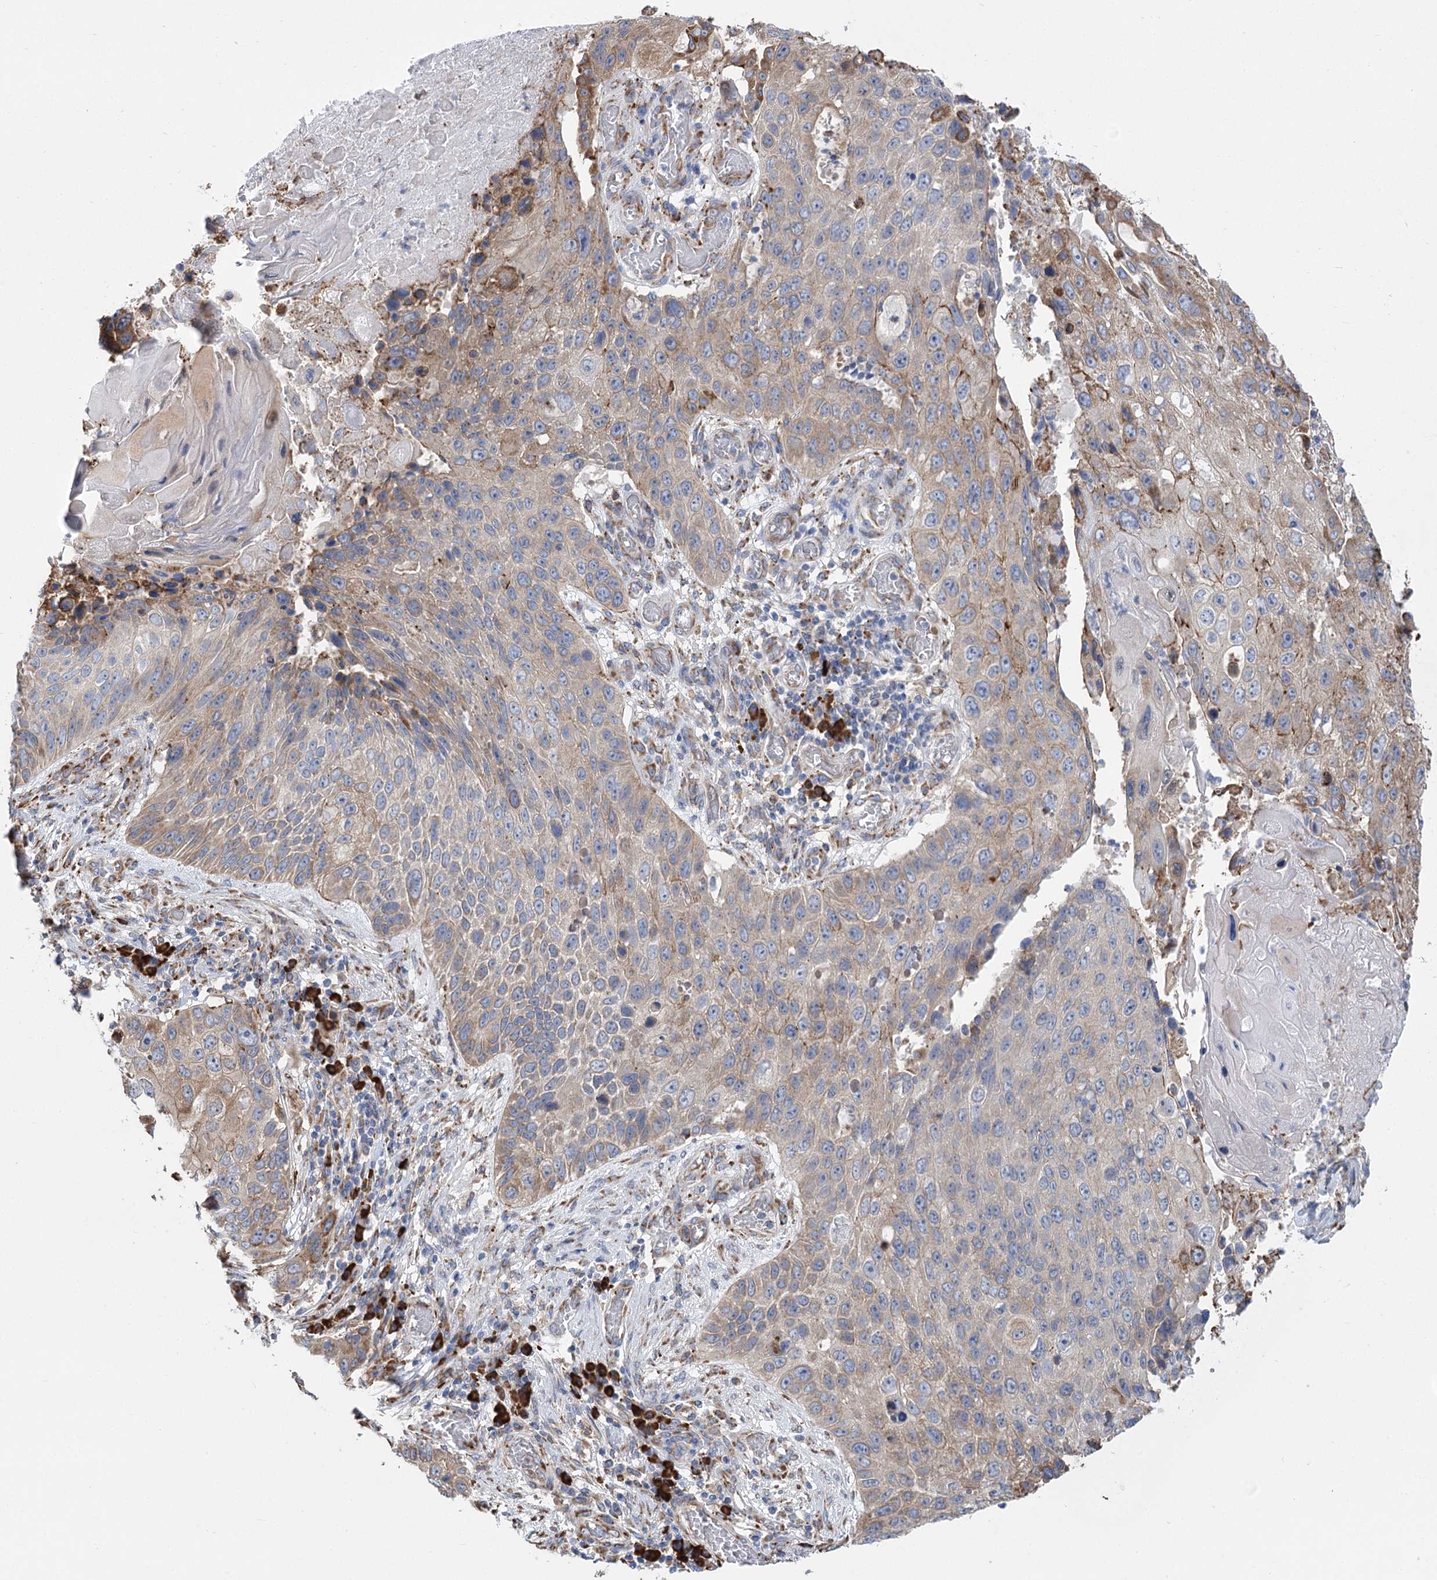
{"staining": {"intensity": "moderate", "quantity": "25%-75%", "location": "cytoplasmic/membranous"}, "tissue": "lung cancer", "cell_type": "Tumor cells", "image_type": "cancer", "snomed": [{"axis": "morphology", "description": "Squamous cell carcinoma, NOS"}, {"axis": "topography", "description": "Lung"}], "caption": "Moderate cytoplasmic/membranous positivity is identified in approximately 25%-75% of tumor cells in lung cancer (squamous cell carcinoma).", "gene": "METTL24", "patient": {"sex": "male", "age": 61}}